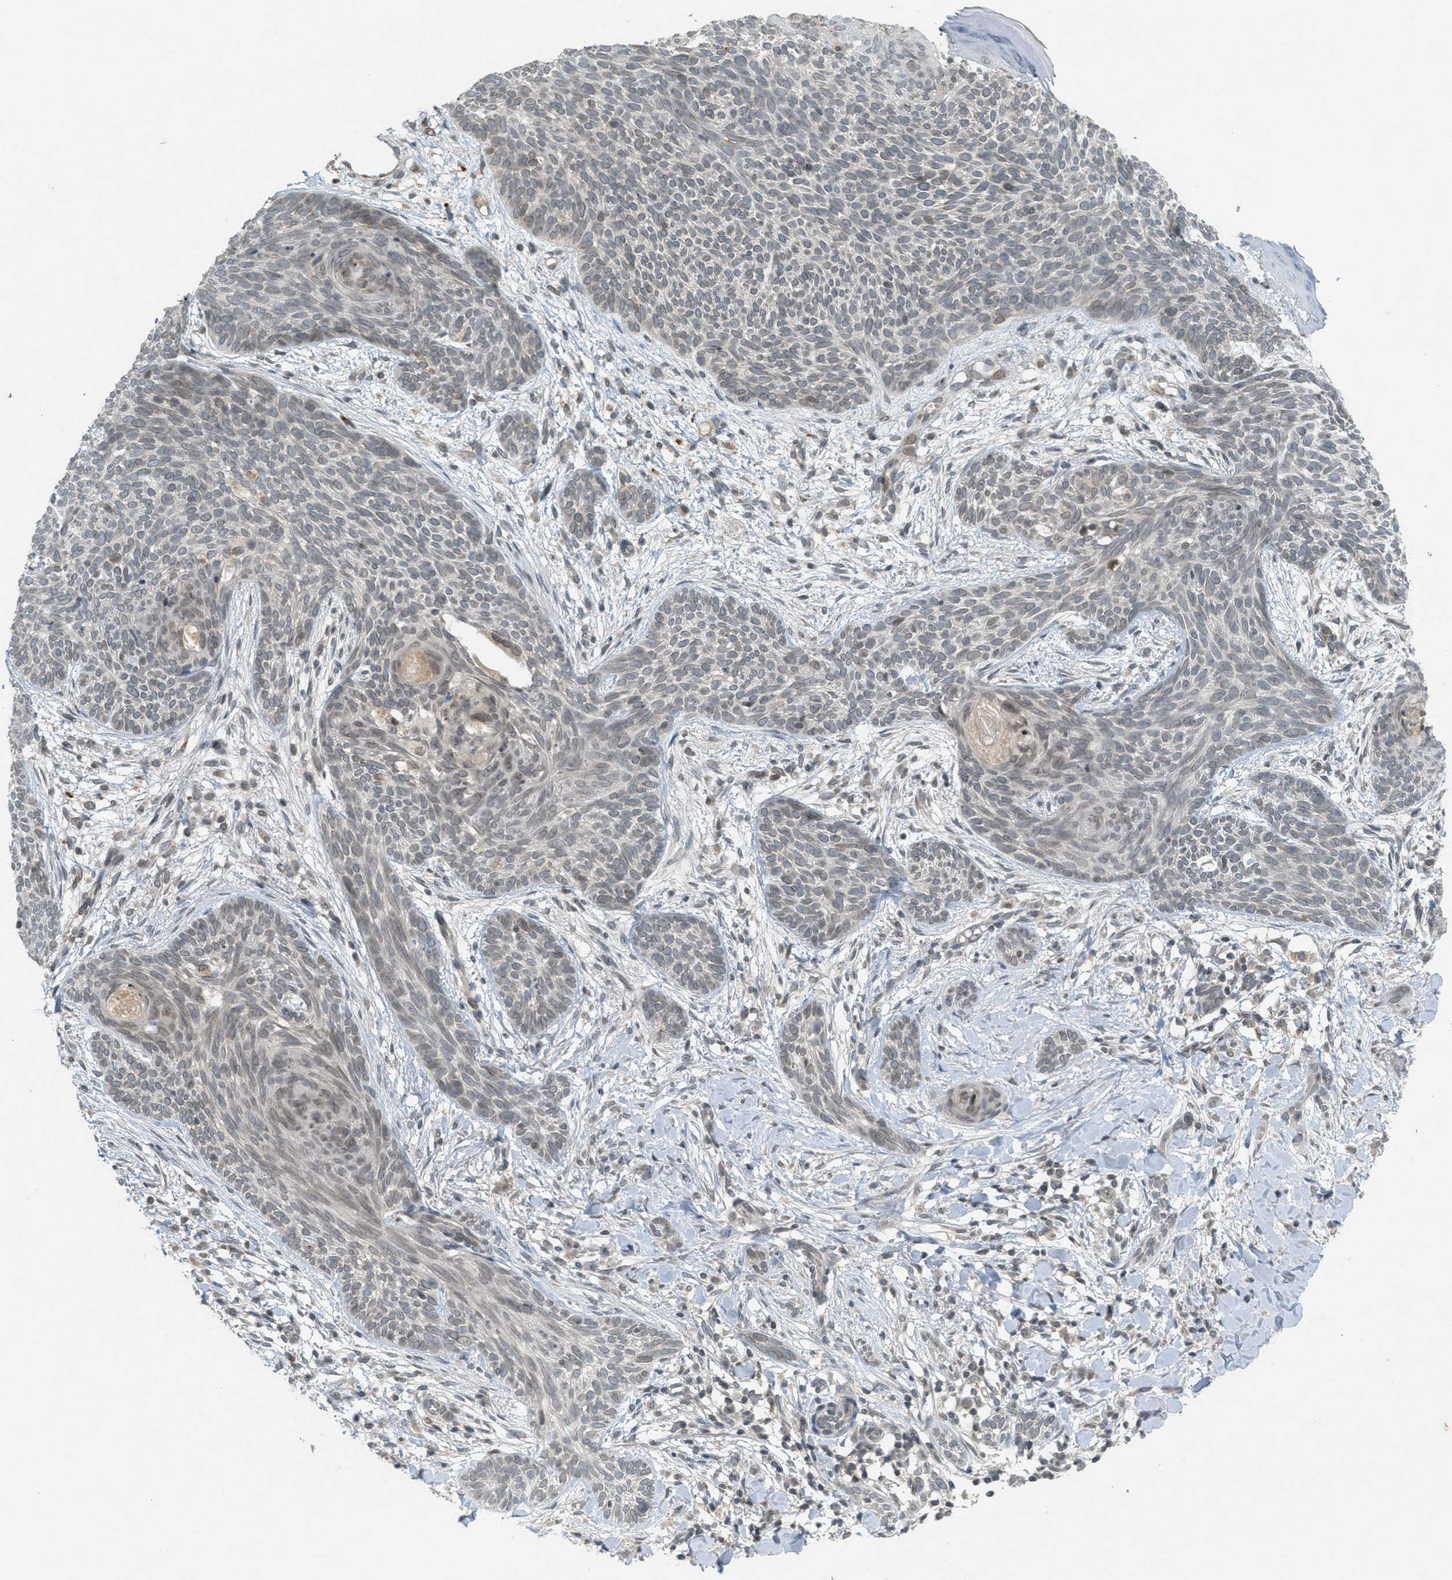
{"staining": {"intensity": "weak", "quantity": "25%-75%", "location": "cytoplasmic/membranous,nuclear"}, "tissue": "skin cancer", "cell_type": "Tumor cells", "image_type": "cancer", "snomed": [{"axis": "morphology", "description": "Basal cell carcinoma"}, {"axis": "topography", "description": "Skin"}], "caption": "This is an image of immunohistochemistry (IHC) staining of skin cancer, which shows weak staining in the cytoplasmic/membranous and nuclear of tumor cells.", "gene": "ABHD6", "patient": {"sex": "female", "age": 59}}